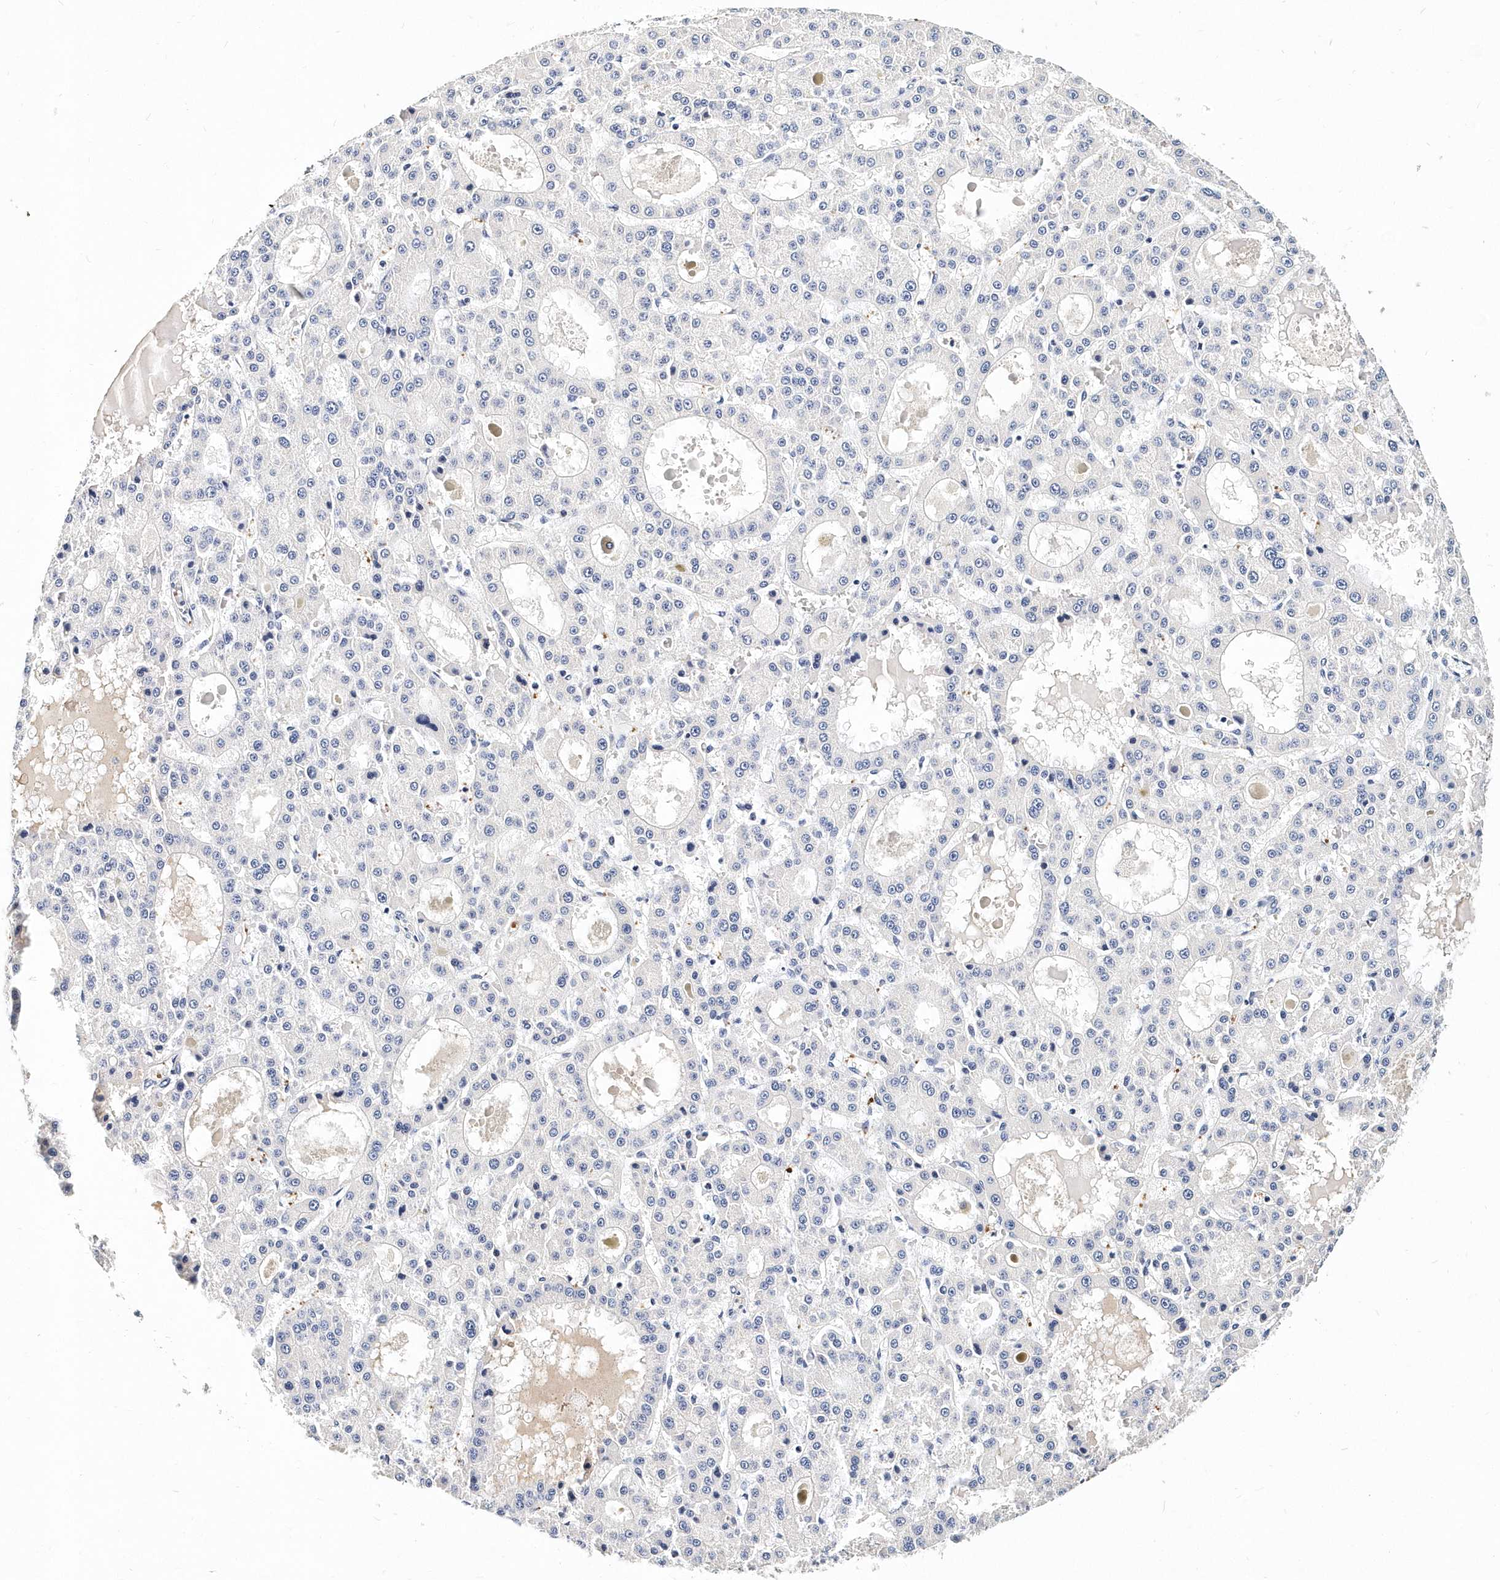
{"staining": {"intensity": "negative", "quantity": "none", "location": "none"}, "tissue": "liver cancer", "cell_type": "Tumor cells", "image_type": "cancer", "snomed": [{"axis": "morphology", "description": "Carcinoma, Hepatocellular, NOS"}, {"axis": "topography", "description": "Liver"}], "caption": "Liver hepatocellular carcinoma was stained to show a protein in brown. There is no significant positivity in tumor cells. (Brightfield microscopy of DAB (3,3'-diaminobenzidine) IHC at high magnification).", "gene": "ITGA2B", "patient": {"sex": "male", "age": 70}}